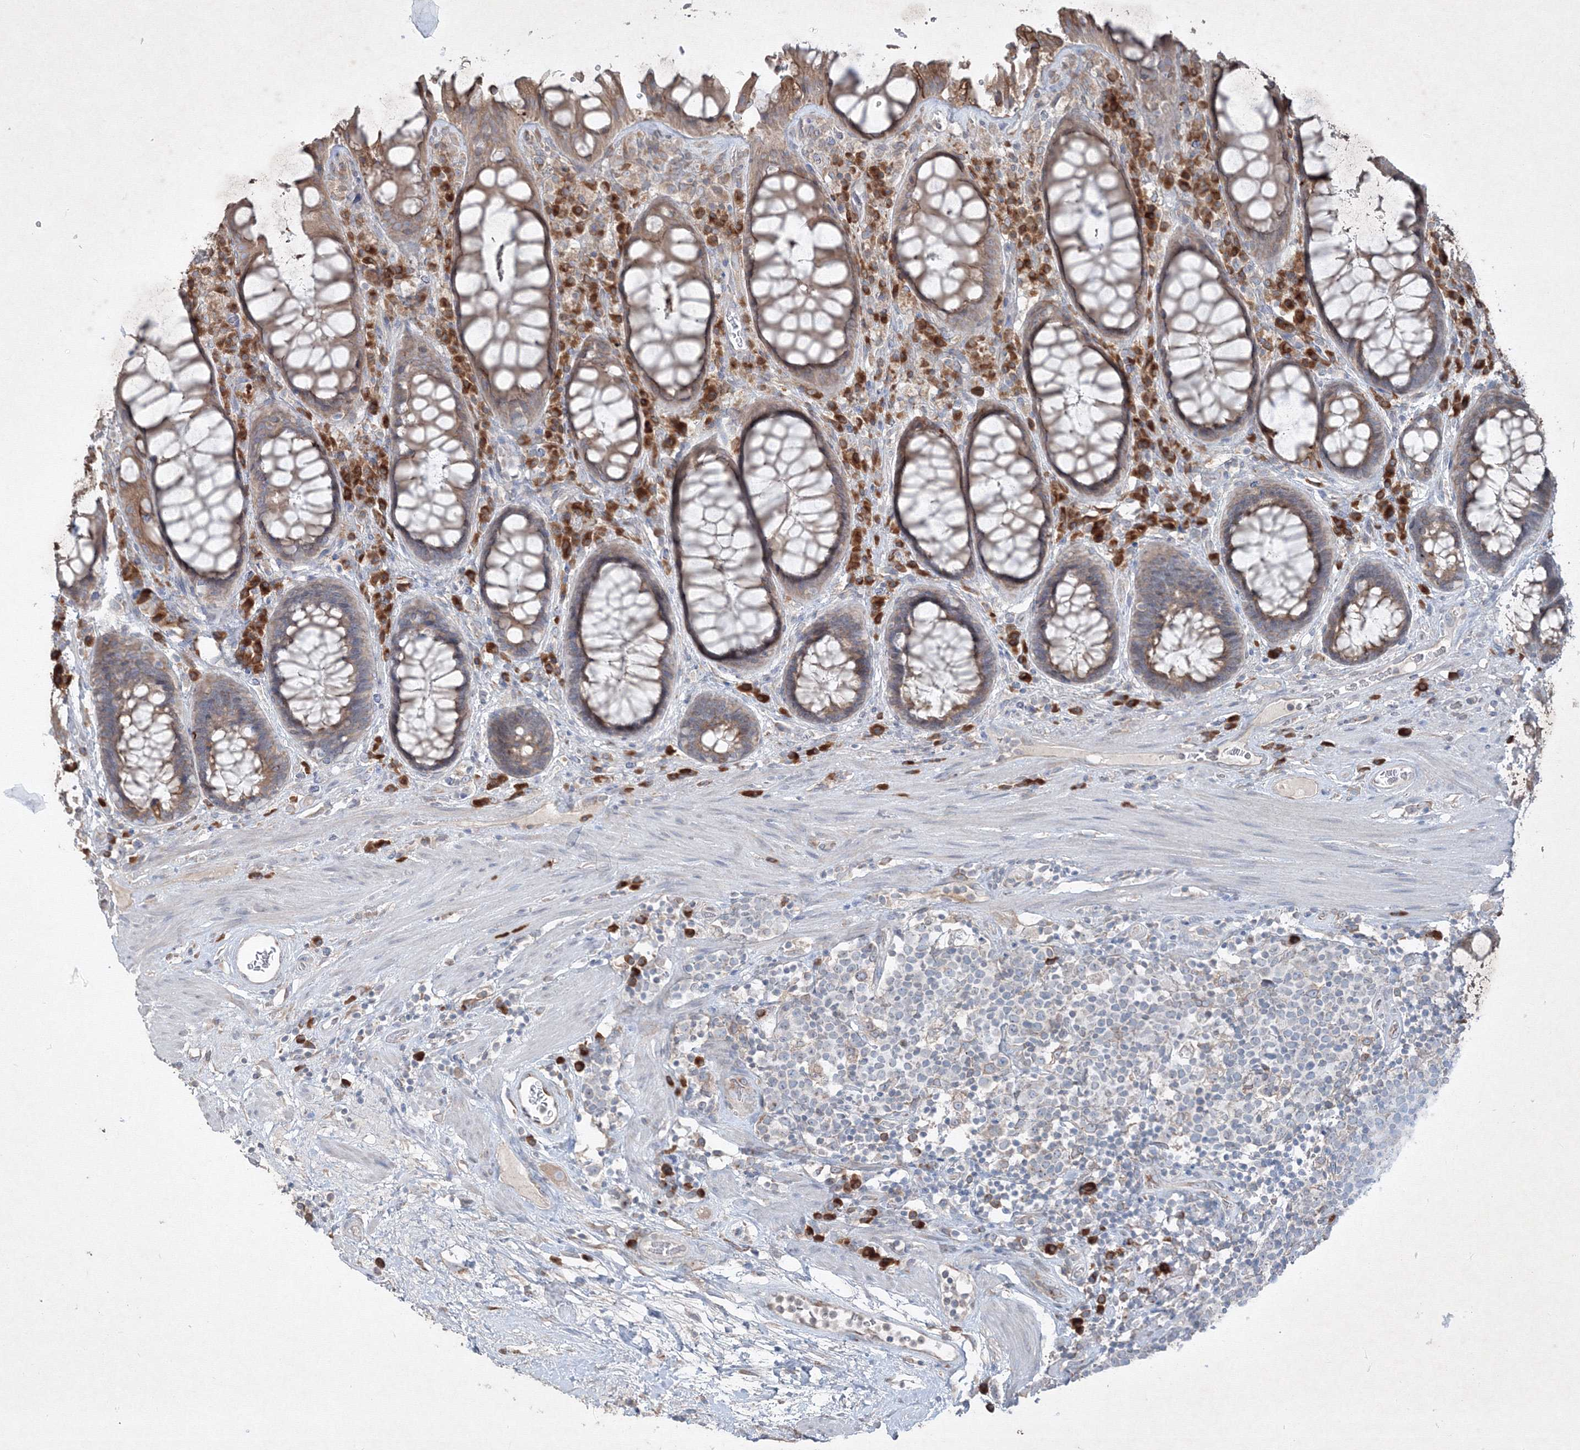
{"staining": {"intensity": "weak", "quantity": ">75%", "location": "cytoplasmic/membranous"}, "tissue": "rectum", "cell_type": "Glandular cells", "image_type": "normal", "snomed": [{"axis": "morphology", "description": "Normal tissue, NOS"}, {"axis": "topography", "description": "Rectum"}], "caption": "Human rectum stained for a protein (brown) reveals weak cytoplasmic/membranous positive expression in about >75% of glandular cells.", "gene": "IFNAR1", "patient": {"sex": "male", "age": 64}}